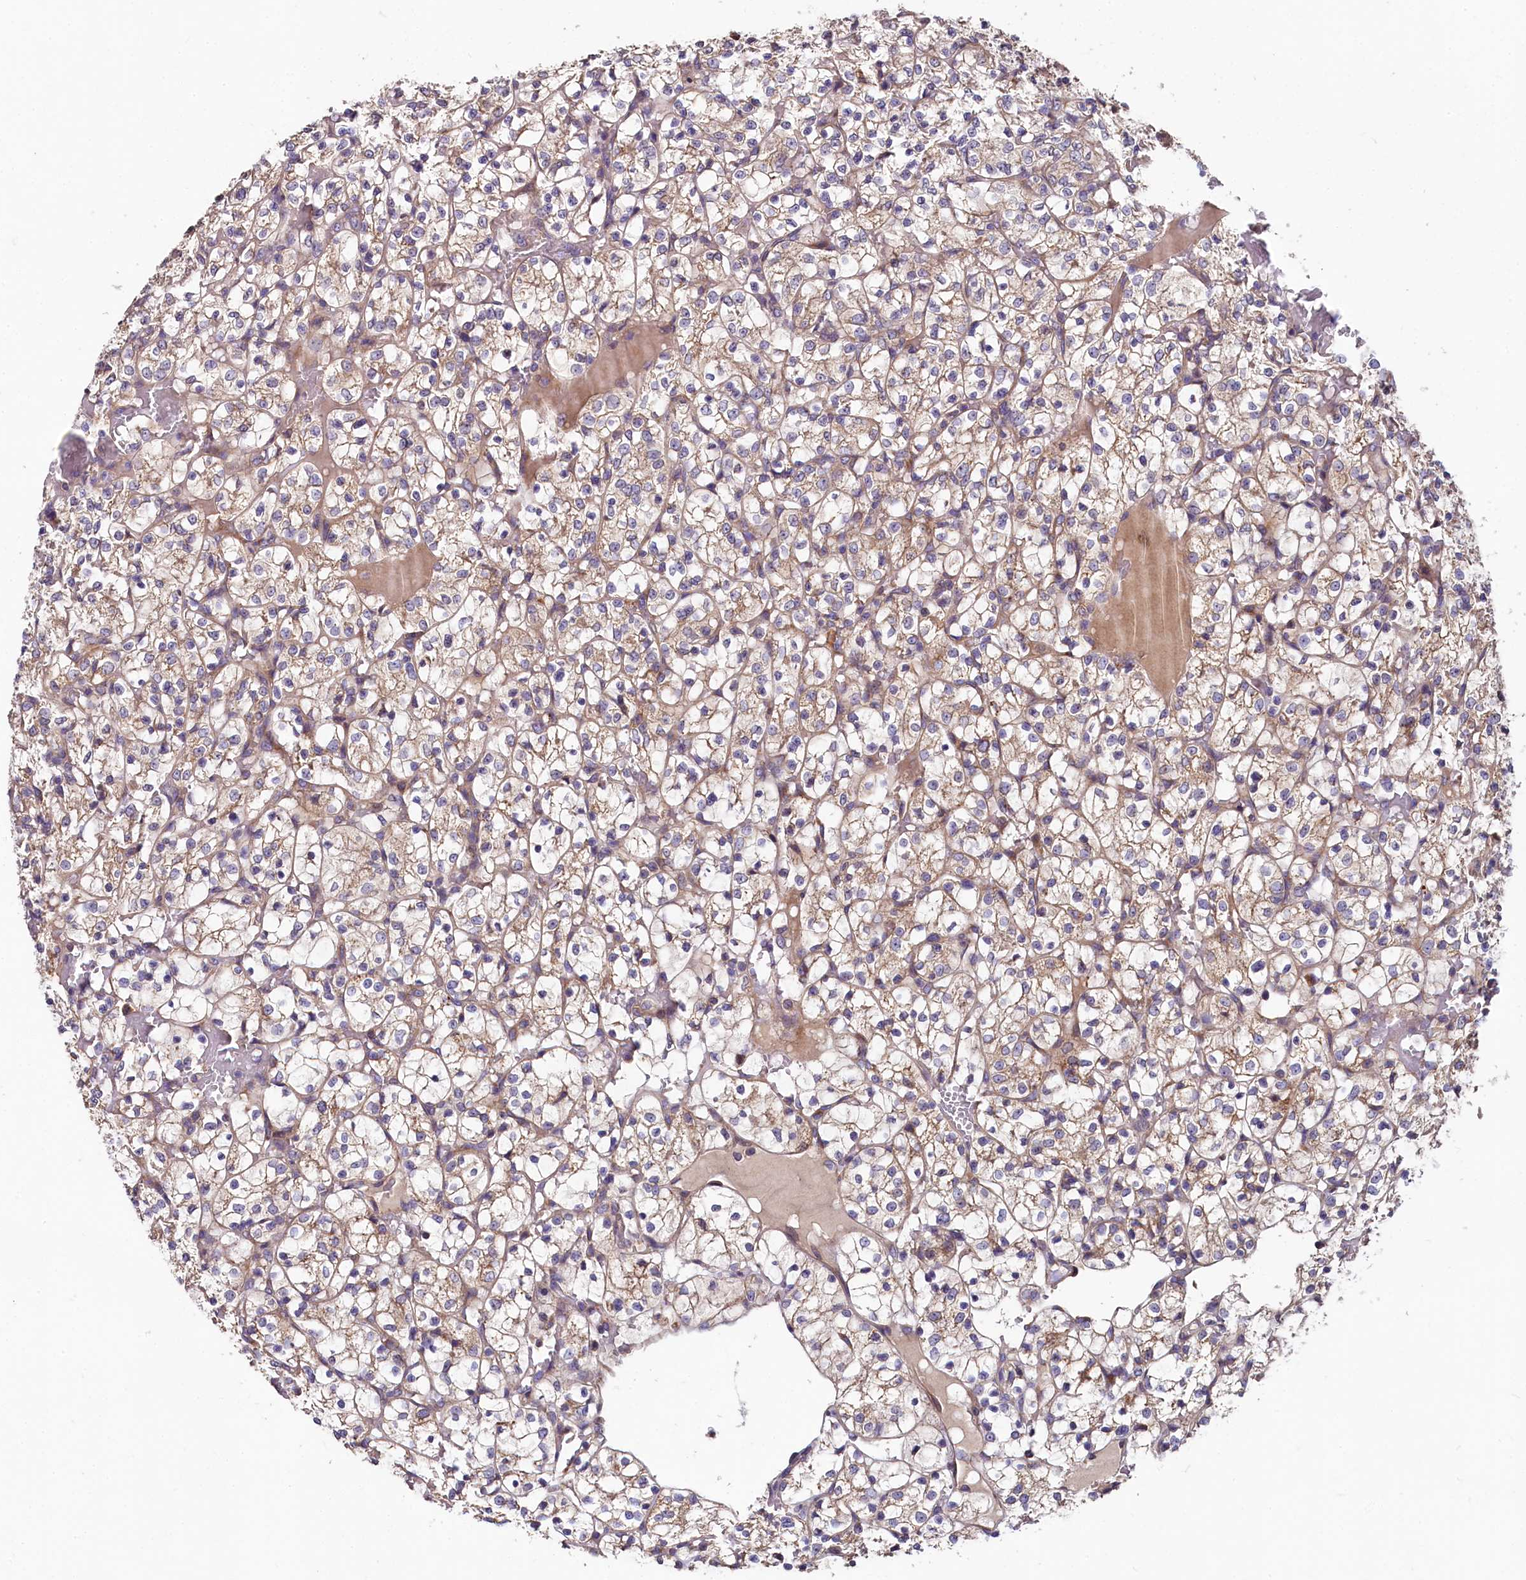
{"staining": {"intensity": "moderate", "quantity": "25%-75%", "location": "cytoplasmic/membranous"}, "tissue": "renal cancer", "cell_type": "Tumor cells", "image_type": "cancer", "snomed": [{"axis": "morphology", "description": "Adenocarcinoma, NOS"}, {"axis": "topography", "description": "Kidney"}], "caption": "Approximately 25%-75% of tumor cells in renal adenocarcinoma reveal moderate cytoplasmic/membranous protein positivity as visualized by brown immunohistochemical staining.", "gene": "SPRYD3", "patient": {"sex": "female", "age": 69}}